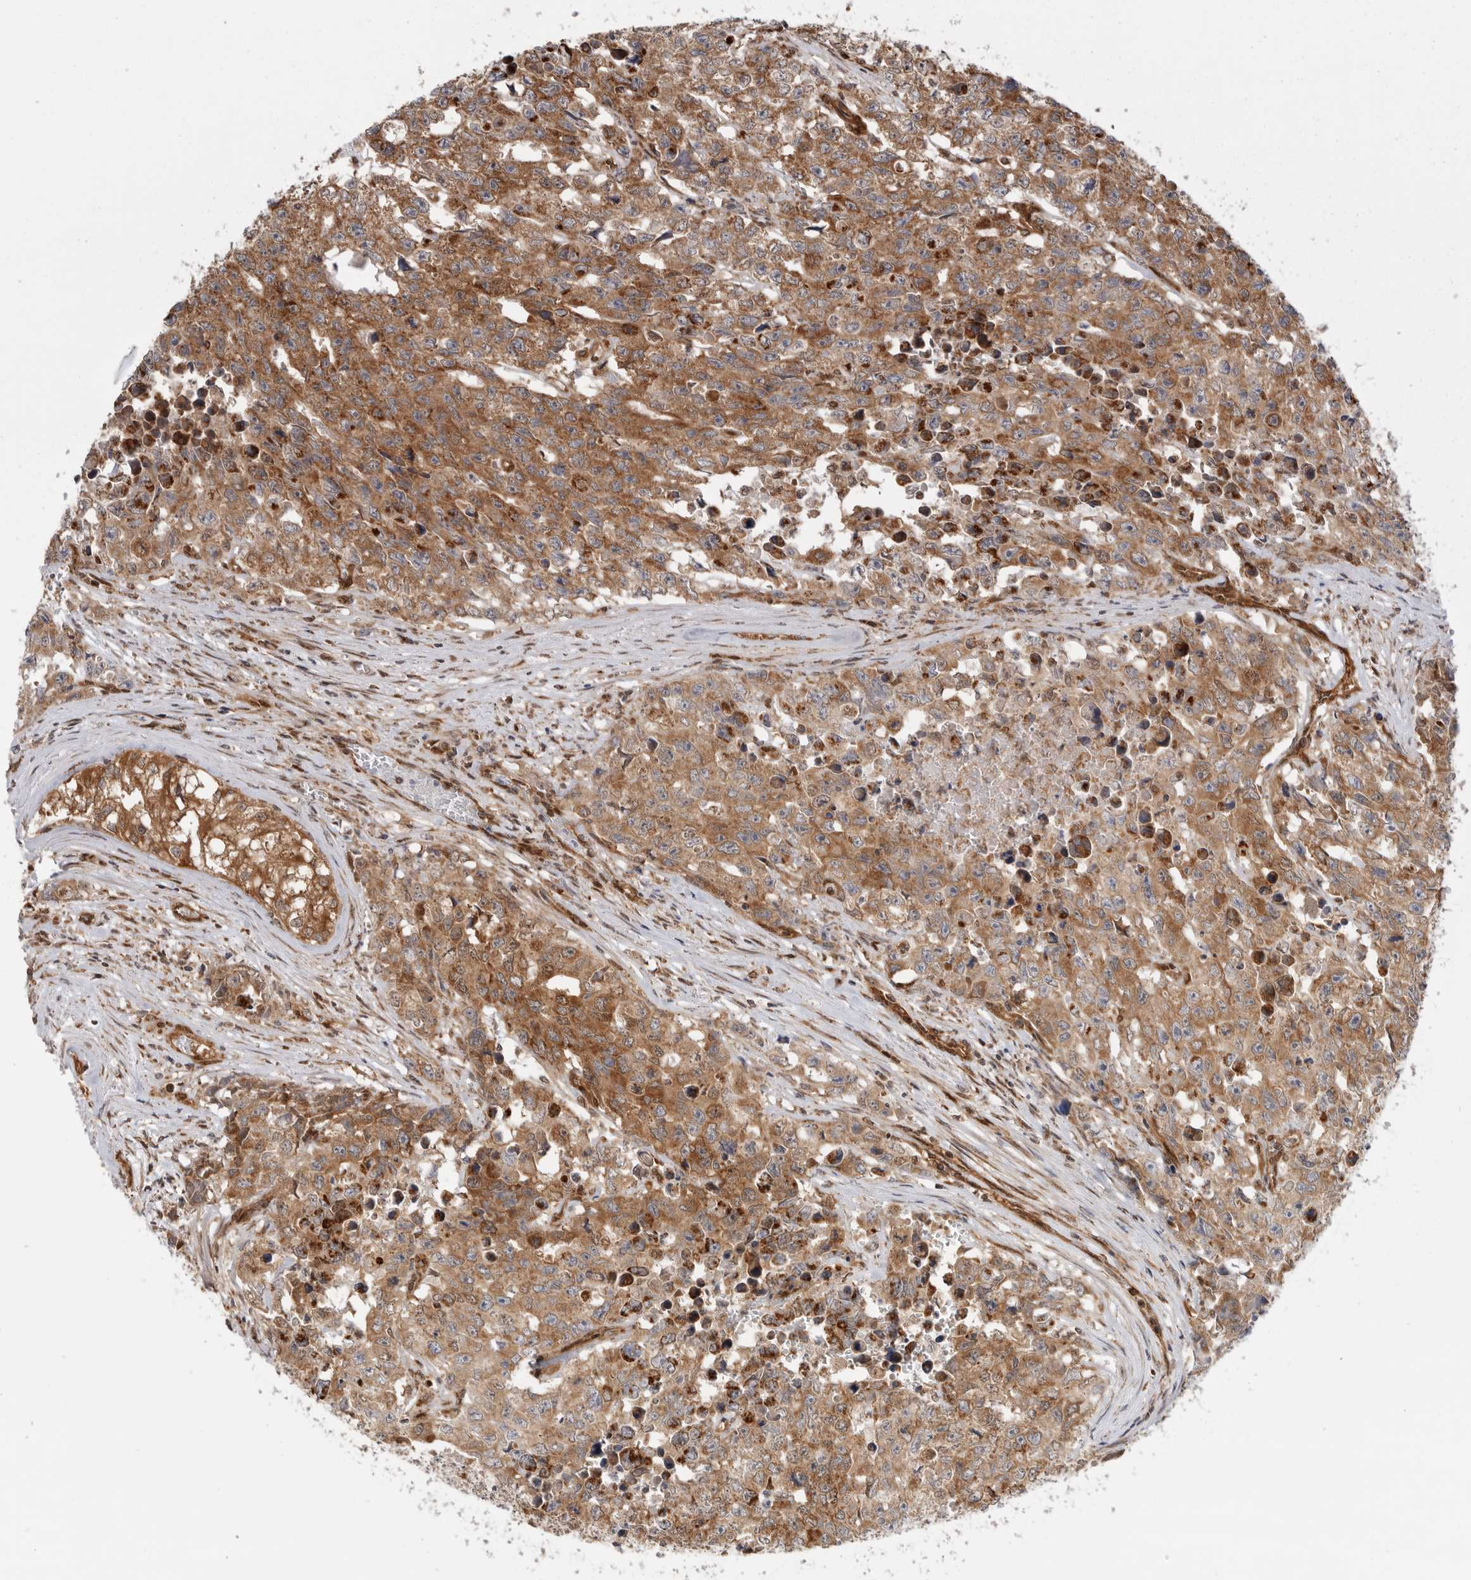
{"staining": {"intensity": "moderate", "quantity": ">75%", "location": "cytoplasmic/membranous"}, "tissue": "testis cancer", "cell_type": "Tumor cells", "image_type": "cancer", "snomed": [{"axis": "morphology", "description": "Carcinoma, Embryonal, NOS"}, {"axis": "topography", "description": "Testis"}], "caption": "Immunohistochemistry (IHC) histopathology image of neoplastic tissue: human embryonal carcinoma (testis) stained using immunohistochemistry reveals medium levels of moderate protein expression localized specifically in the cytoplasmic/membranous of tumor cells, appearing as a cytoplasmic/membranous brown color.", "gene": "DCAF8", "patient": {"sex": "male", "age": 28}}